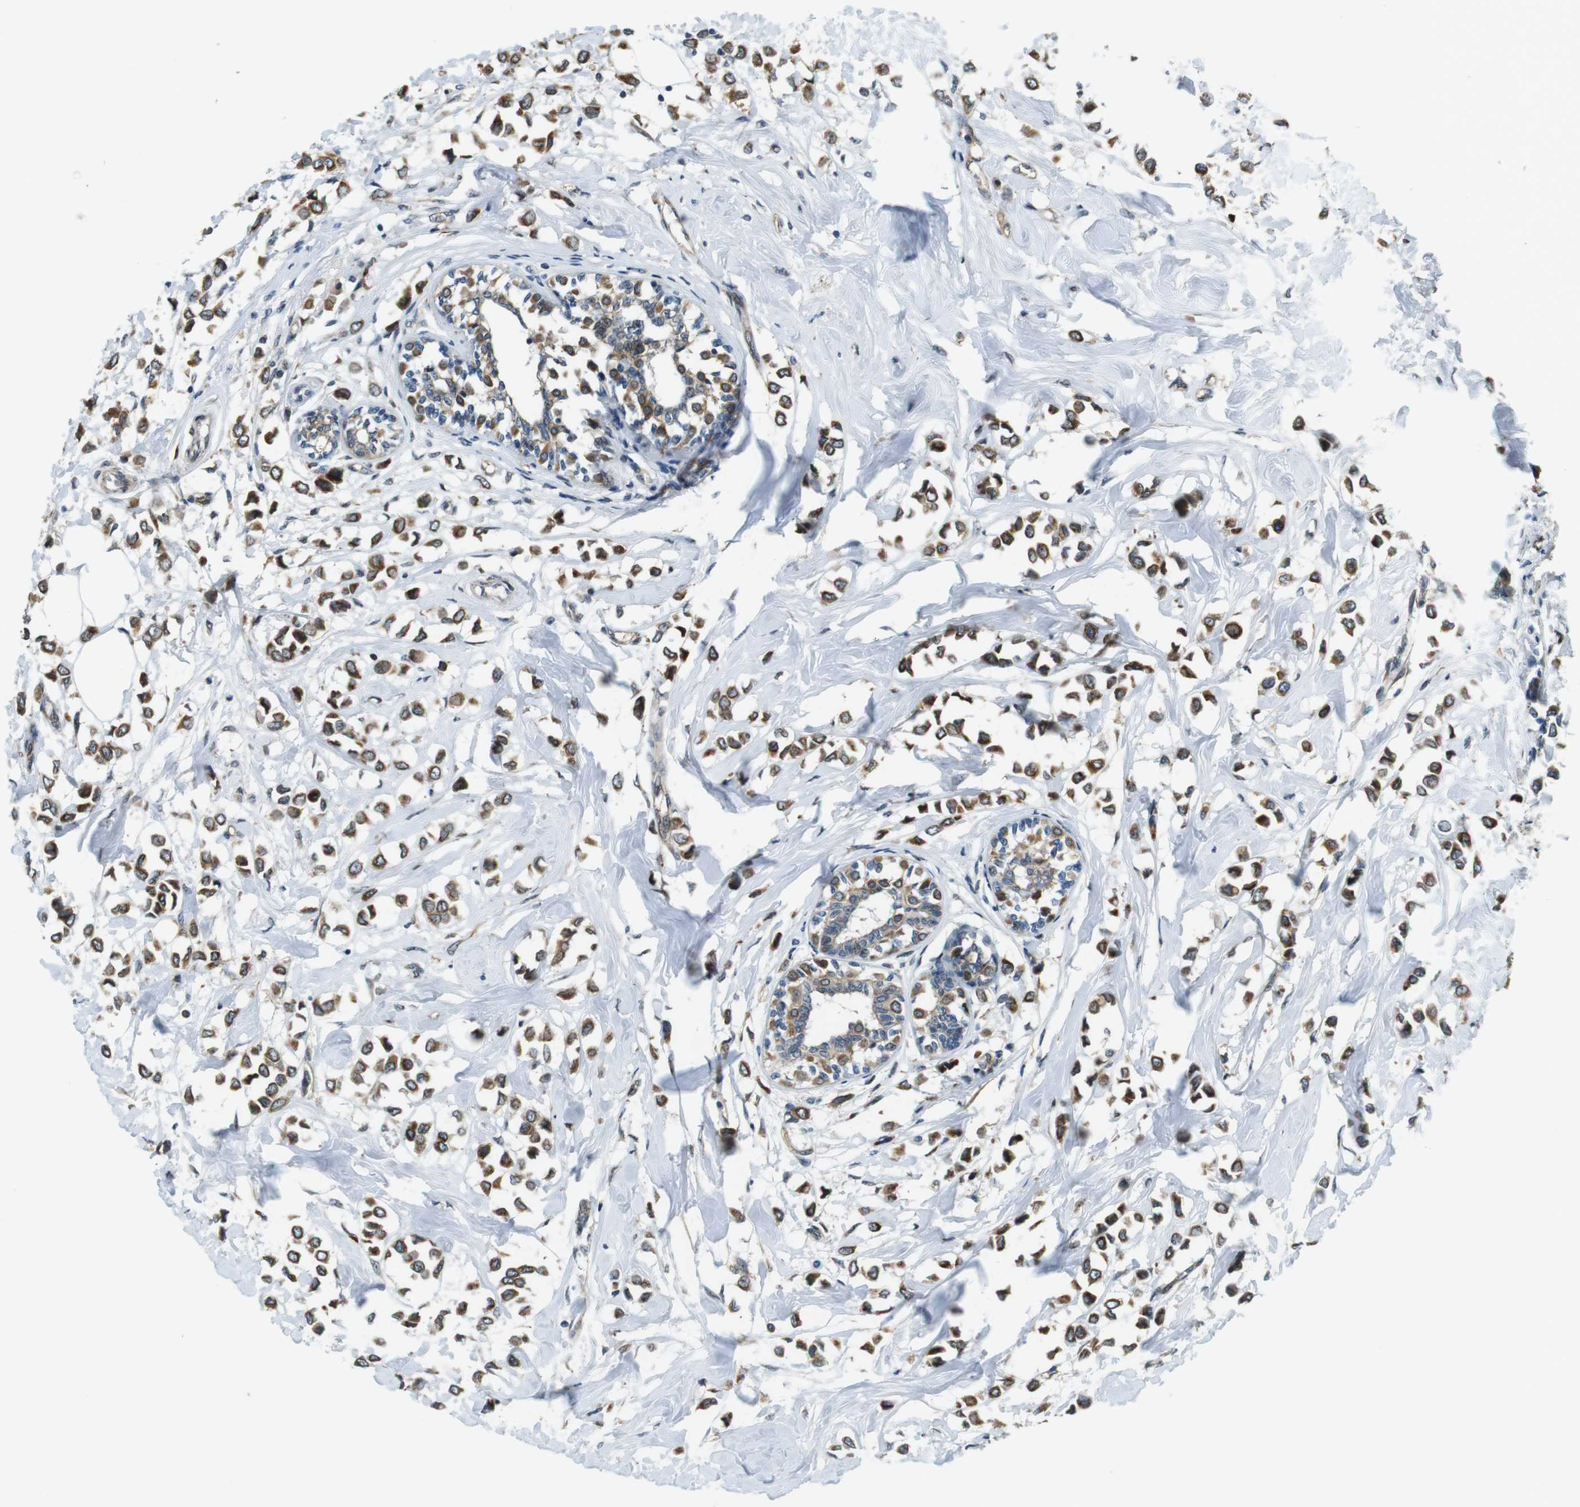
{"staining": {"intensity": "strong", "quantity": ">75%", "location": "cytoplasmic/membranous"}, "tissue": "breast cancer", "cell_type": "Tumor cells", "image_type": "cancer", "snomed": [{"axis": "morphology", "description": "Lobular carcinoma"}, {"axis": "topography", "description": "Breast"}], "caption": "Immunohistochemical staining of human breast cancer displays high levels of strong cytoplasmic/membranous staining in about >75% of tumor cells.", "gene": "PALD1", "patient": {"sex": "female", "age": 51}}